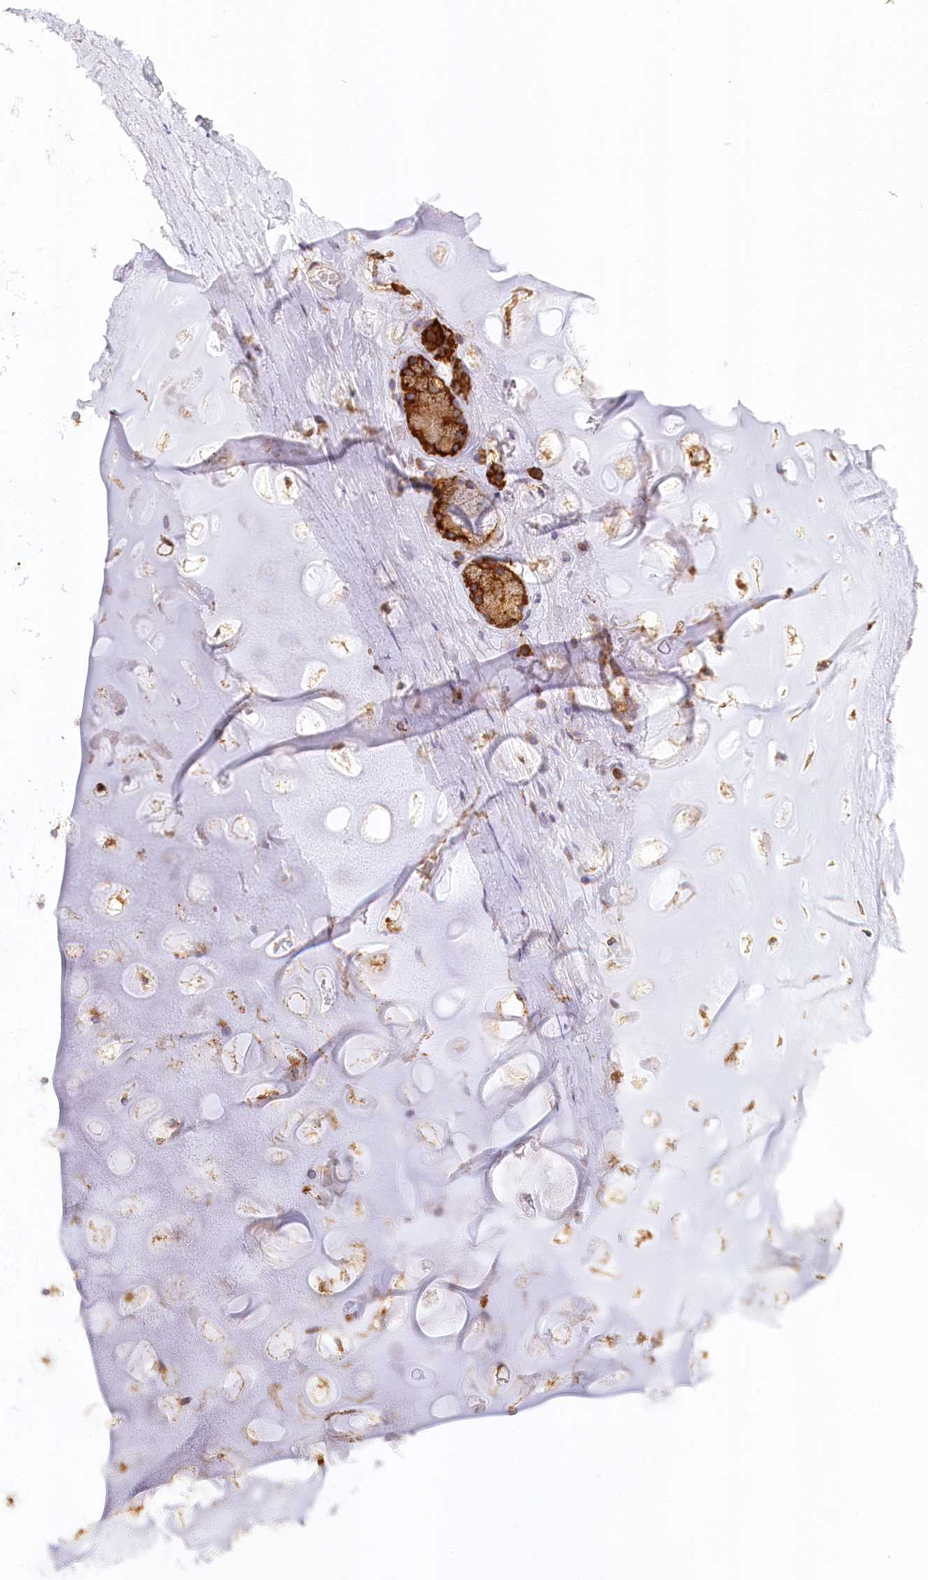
{"staining": {"intensity": "weak", "quantity": "<25%", "location": "cytoplasmic/membranous"}, "tissue": "adipose tissue", "cell_type": "Adipocytes", "image_type": "normal", "snomed": [{"axis": "morphology", "description": "Normal tissue, NOS"}, {"axis": "topography", "description": "Lymph node"}, {"axis": "topography", "description": "Bronchus"}], "caption": "Immunohistochemistry (IHC) of unremarkable human adipose tissue shows no positivity in adipocytes.", "gene": "VEGFA", "patient": {"sex": "male", "age": 63}}